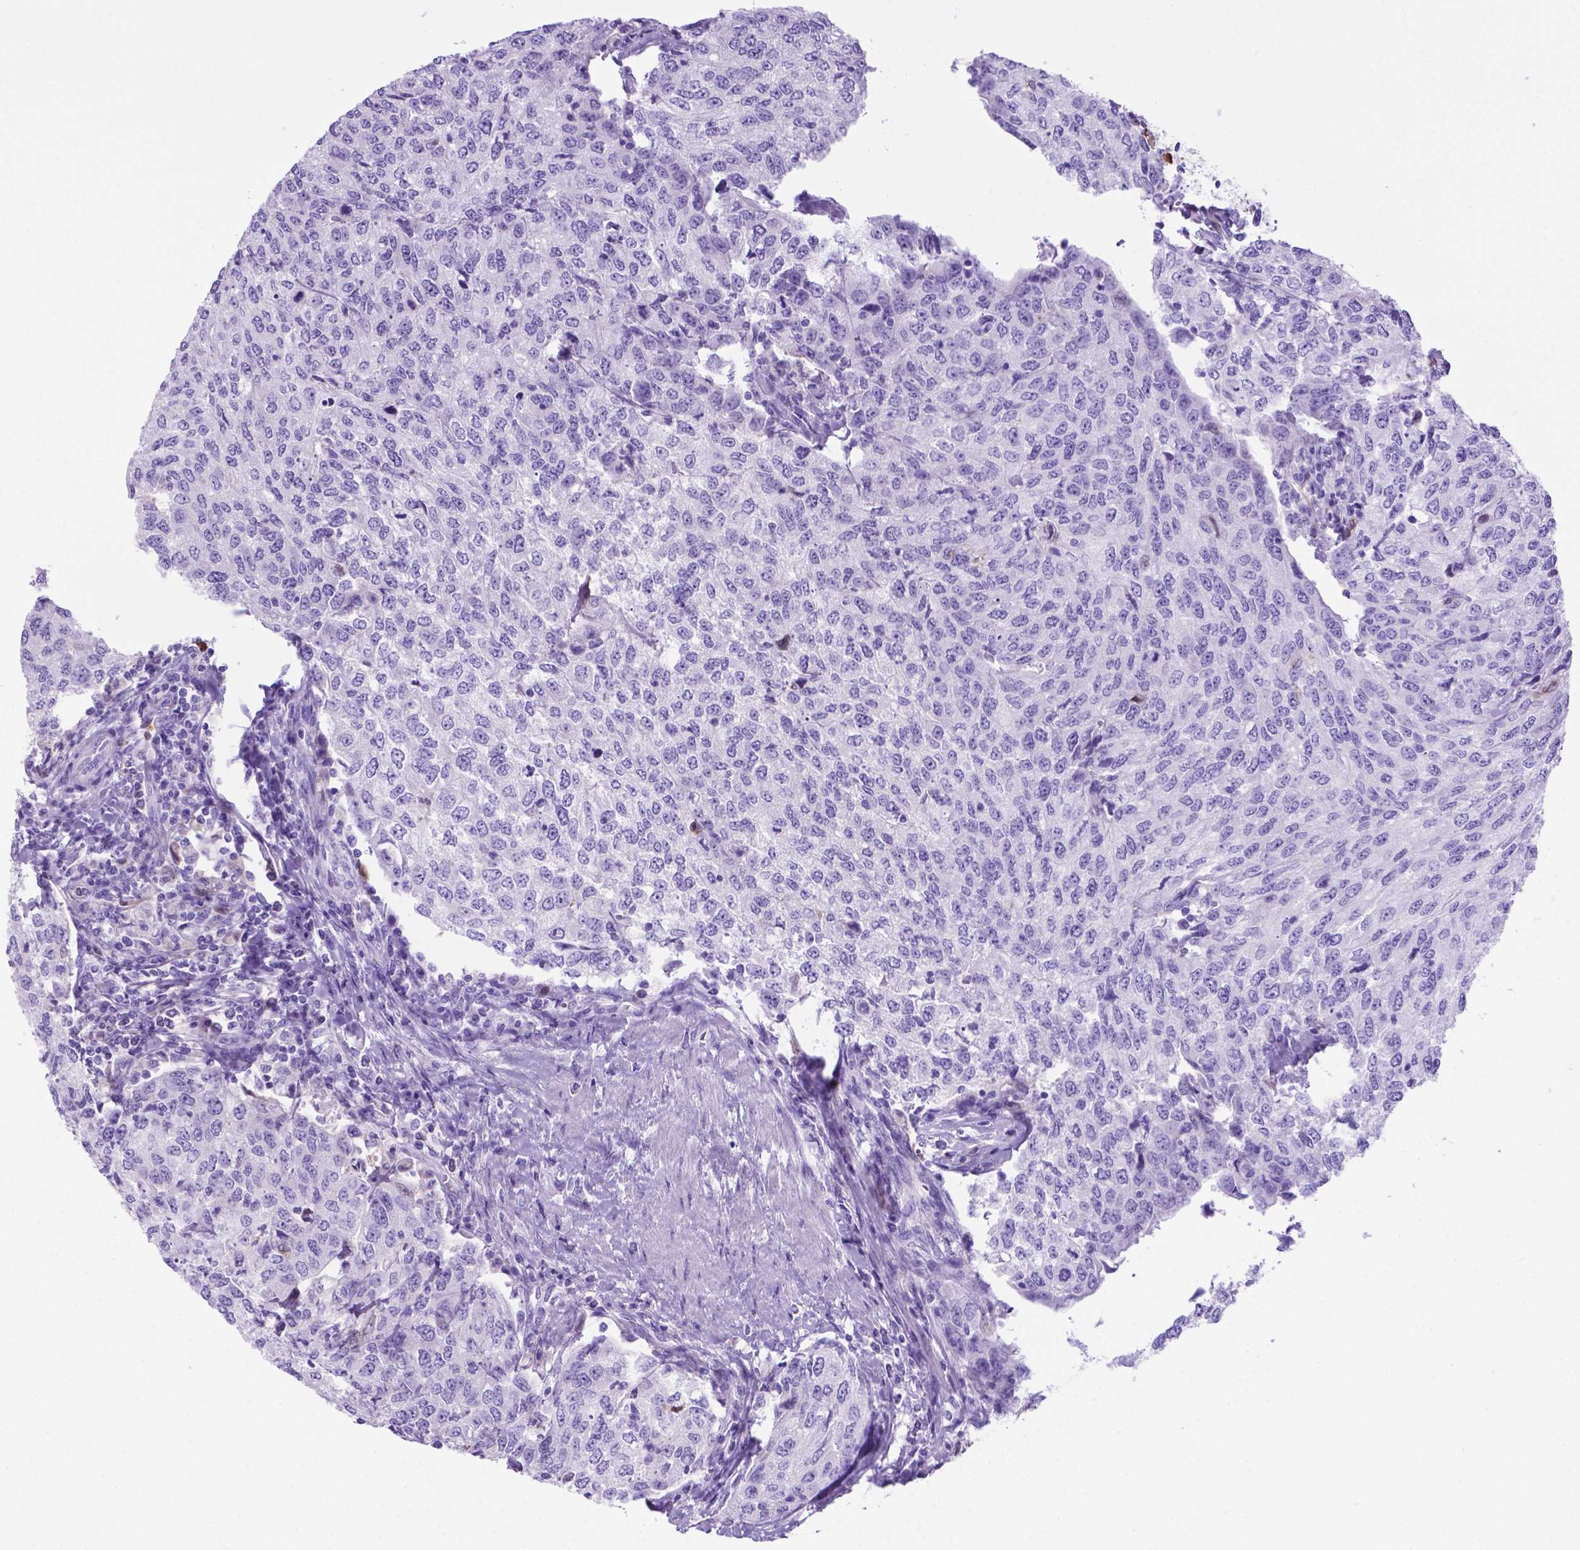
{"staining": {"intensity": "negative", "quantity": "none", "location": "none"}, "tissue": "urothelial cancer", "cell_type": "Tumor cells", "image_type": "cancer", "snomed": [{"axis": "morphology", "description": "Urothelial carcinoma, High grade"}, {"axis": "topography", "description": "Urinary bladder"}], "caption": "Human urothelial carcinoma (high-grade) stained for a protein using immunohistochemistry demonstrates no expression in tumor cells.", "gene": "LZTR1", "patient": {"sex": "female", "age": 78}}